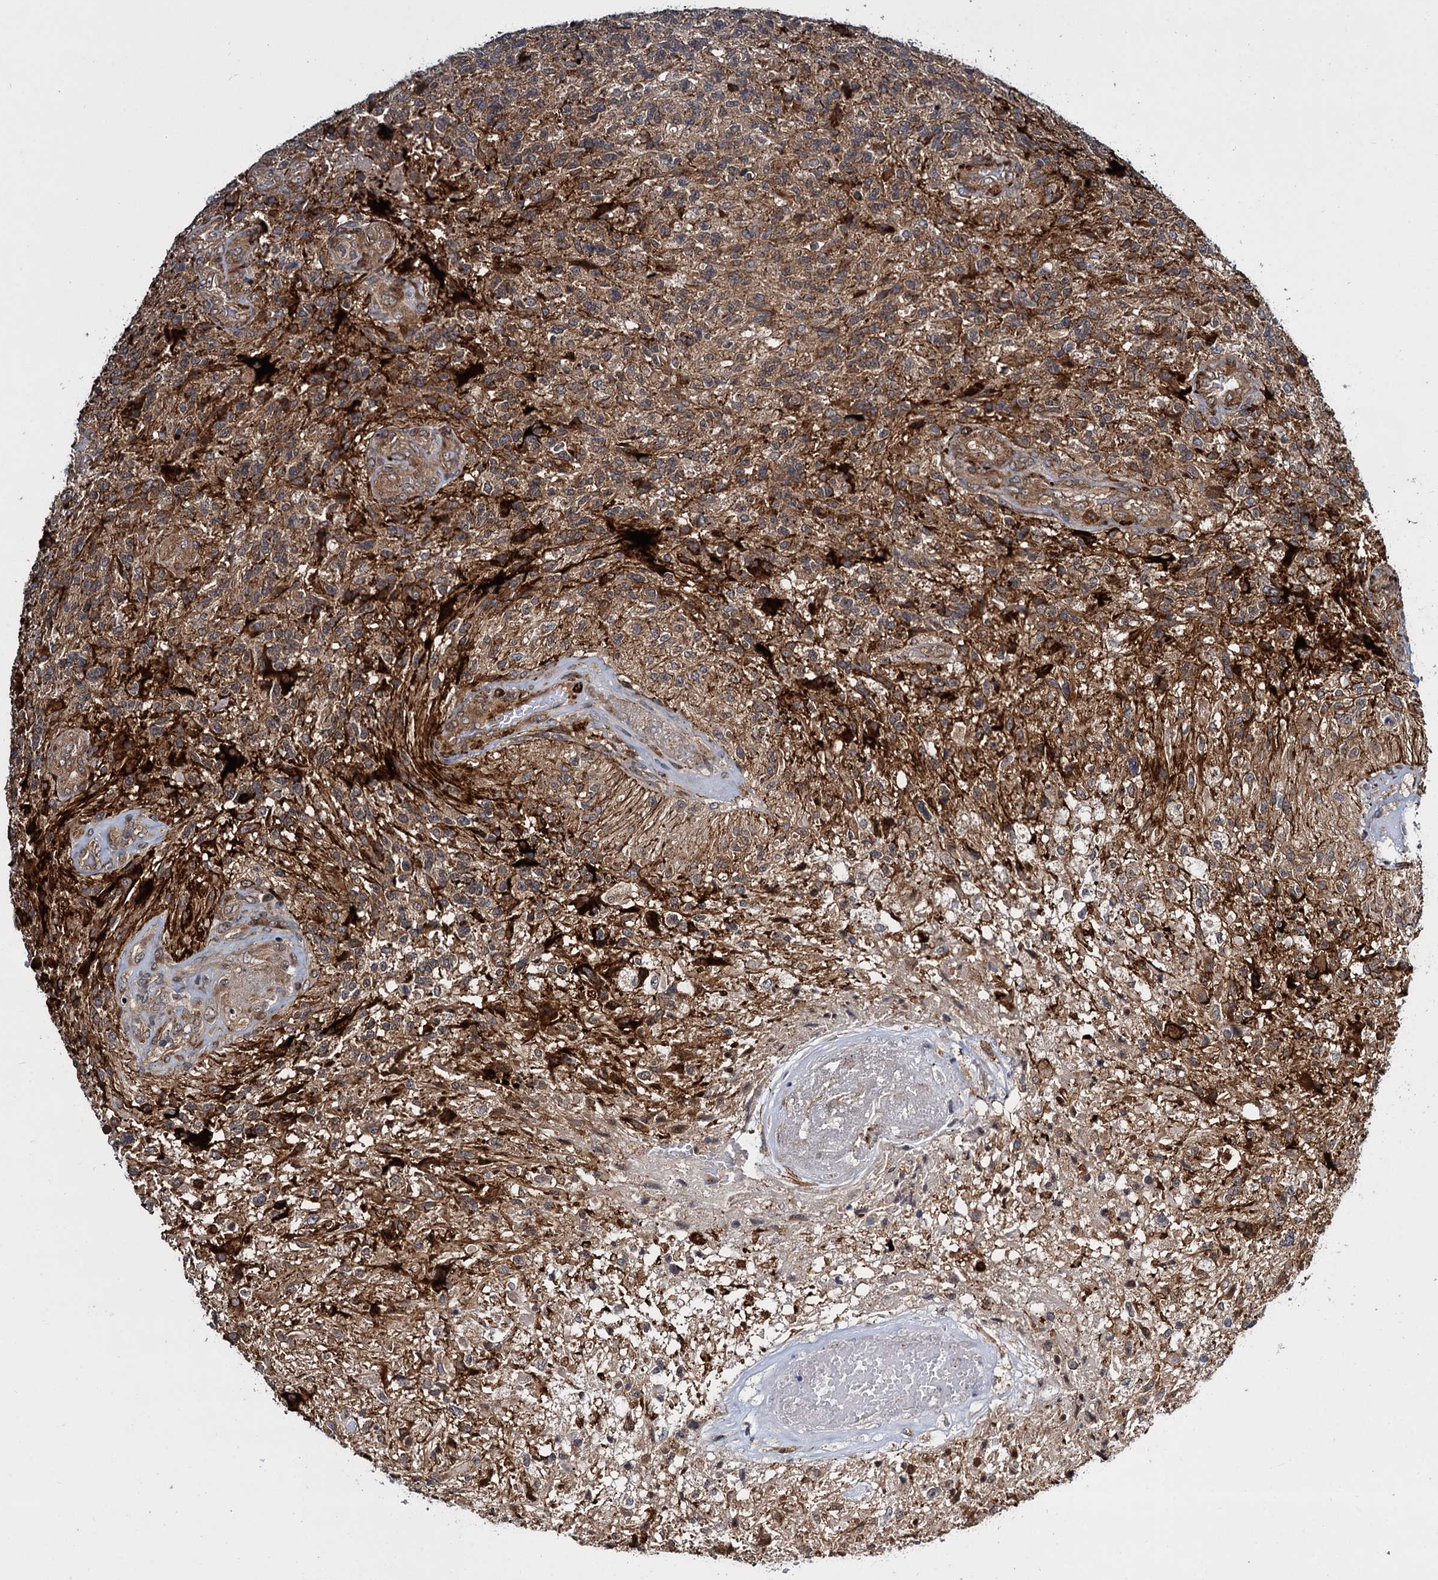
{"staining": {"intensity": "moderate", "quantity": ">75%", "location": "cytoplasmic/membranous"}, "tissue": "glioma", "cell_type": "Tumor cells", "image_type": "cancer", "snomed": [{"axis": "morphology", "description": "Glioma, malignant, High grade"}, {"axis": "topography", "description": "Brain"}], "caption": "High-magnification brightfield microscopy of glioma stained with DAB (brown) and counterstained with hematoxylin (blue). tumor cells exhibit moderate cytoplasmic/membranous staining is seen in about>75% of cells.", "gene": "ARHGAP42", "patient": {"sex": "male", "age": 56}}